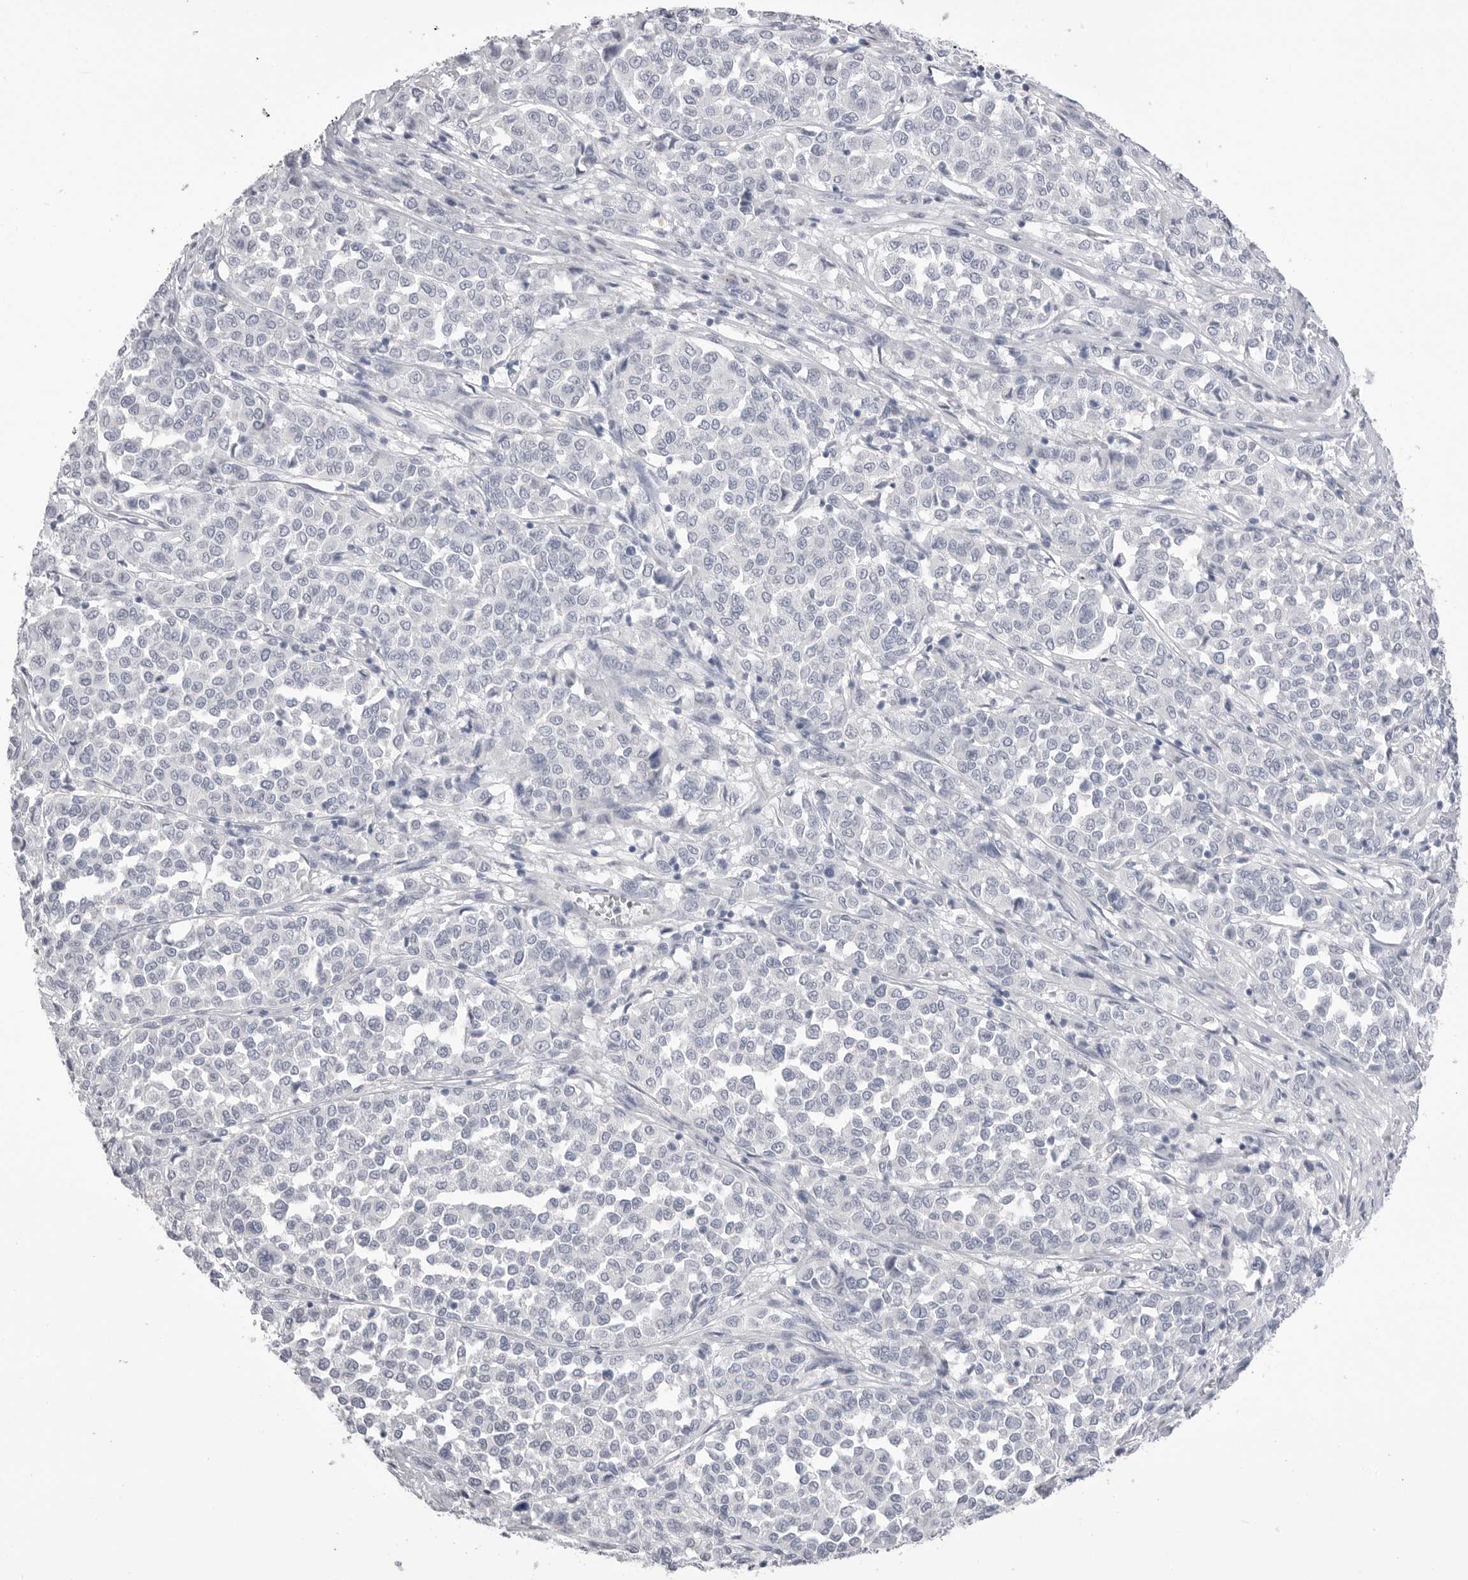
{"staining": {"intensity": "negative", "quantity": "none", "location": "none"}, "tissue": "melanoma", "cell_type": "Tumor cells", "image_type": "cancer", "snomed": [{"axis": "morphology", "description": "Malignant melanoma, Metastatic site"}, {"axis": "topography", "description": "Pancreas"}], "caption": "This is a image of IHC staining of malignant melanoma (metastatic site), which shows no staining in tumor cells. (Immunohistochemistry (ihc), brightfield microscopy, high magnification).", "gene": "CPB1", "patient": {"sex": "female", "age": 30}}